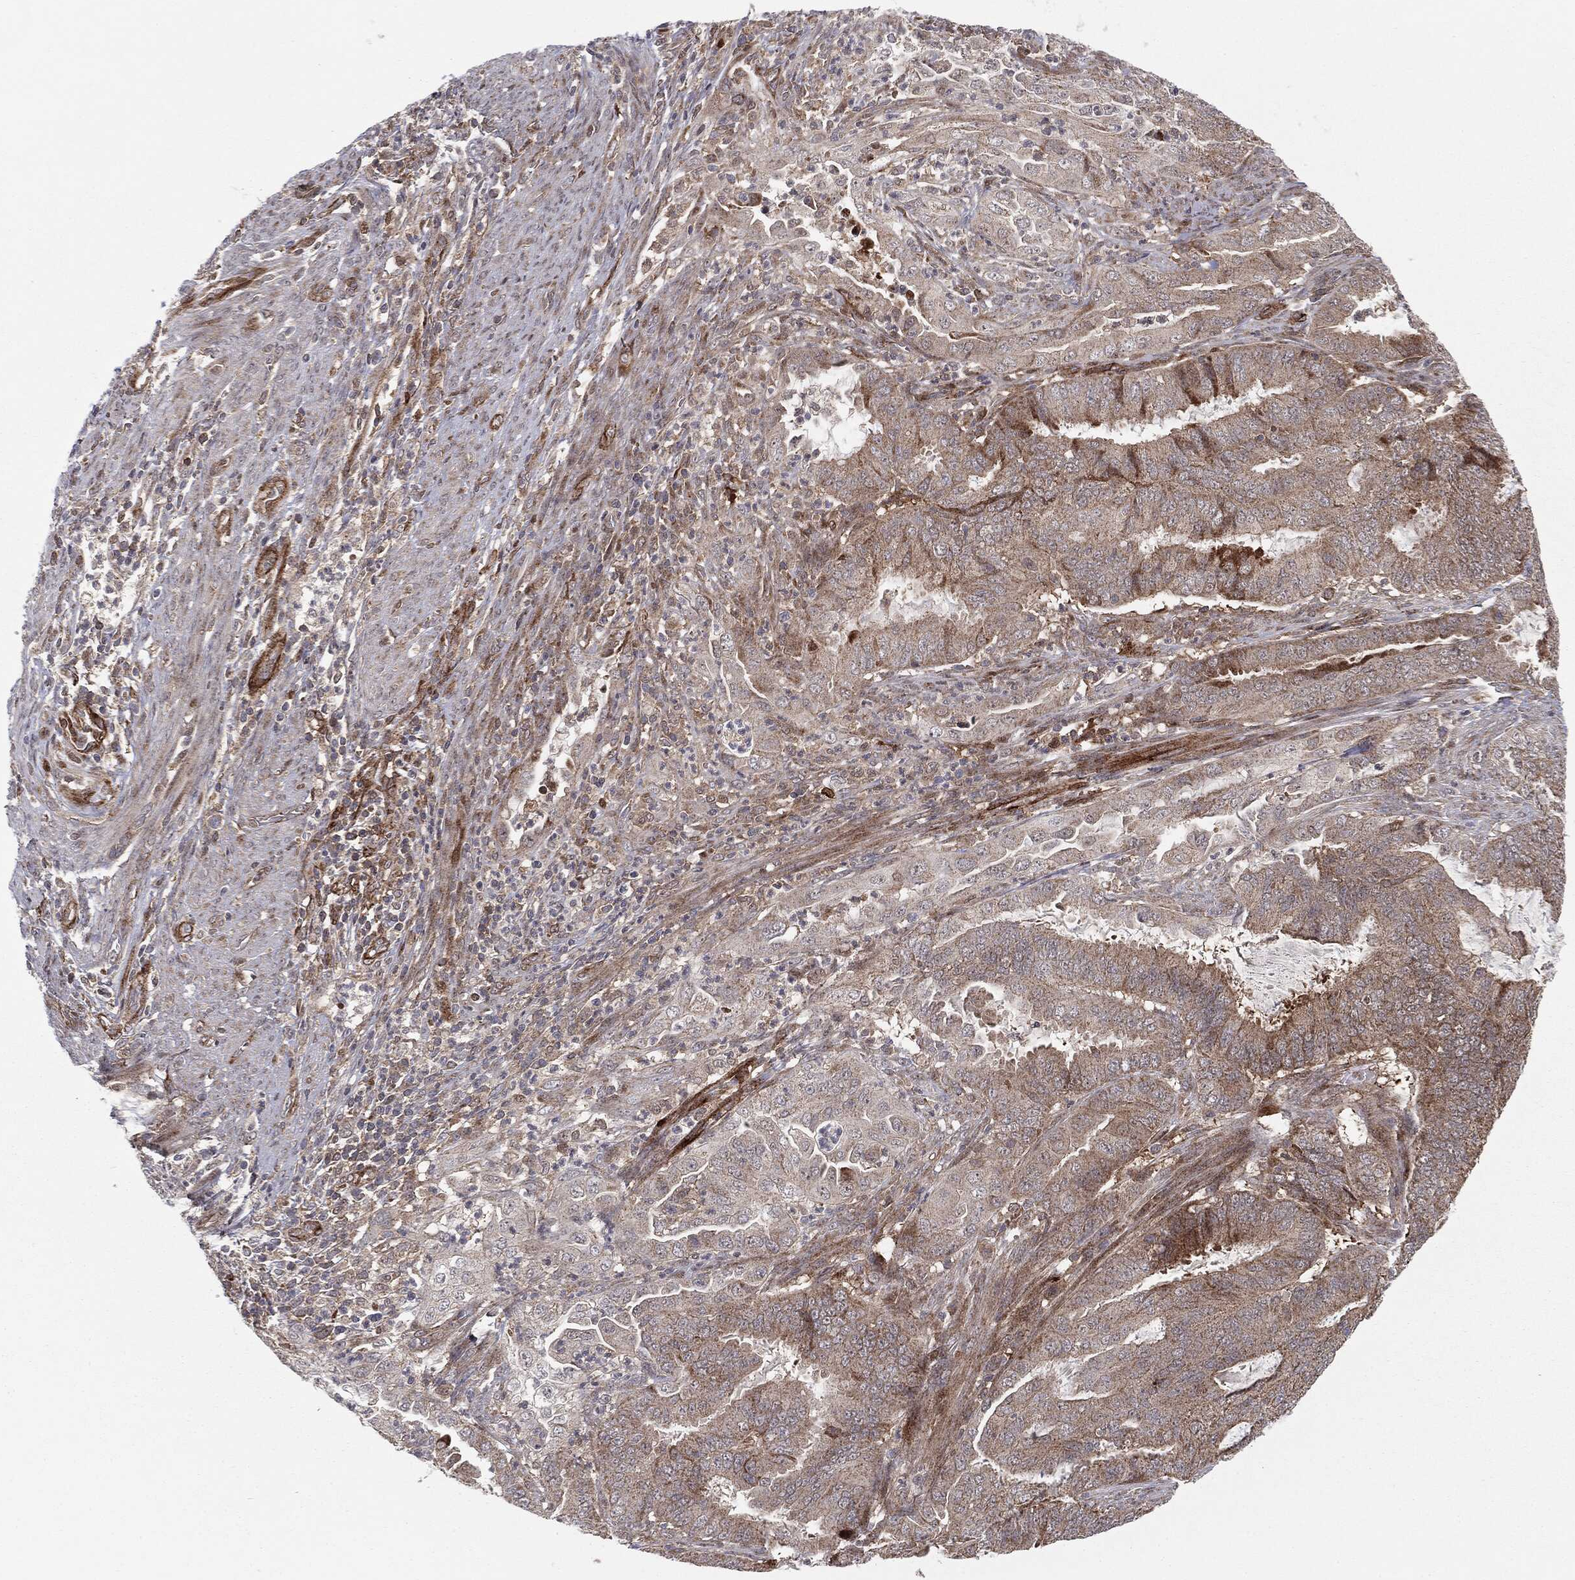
{"staining": {"intensity": "weak", "quantity": "25%-75%", "location": "cytoplasmic/membranous"}, "tissue": "endometrial cancer", "cell_type": "Tumor cells", "image_type": "cancer", "snomed": [{"axis": "morphology", "description": "Adenocarcinoma, NOS"}, {"axis": "topography", "description": "Endometrium"}], "caption": "IHC staining of endometrial adenocarcinoma, which exhibits low levels of weak cytoplasmic/membranous staining in about 25%-75% of tumor cells indicating weak cytoplasmic/membranous protein expression. The staining was performed using DAB (3,3'-diaminobenzidine) (brown) for protein detection and nuclei were counterstained in hematoxylin (blue).", "gene": "PTEN", "patient": {"sex": "female", "age": 51}}